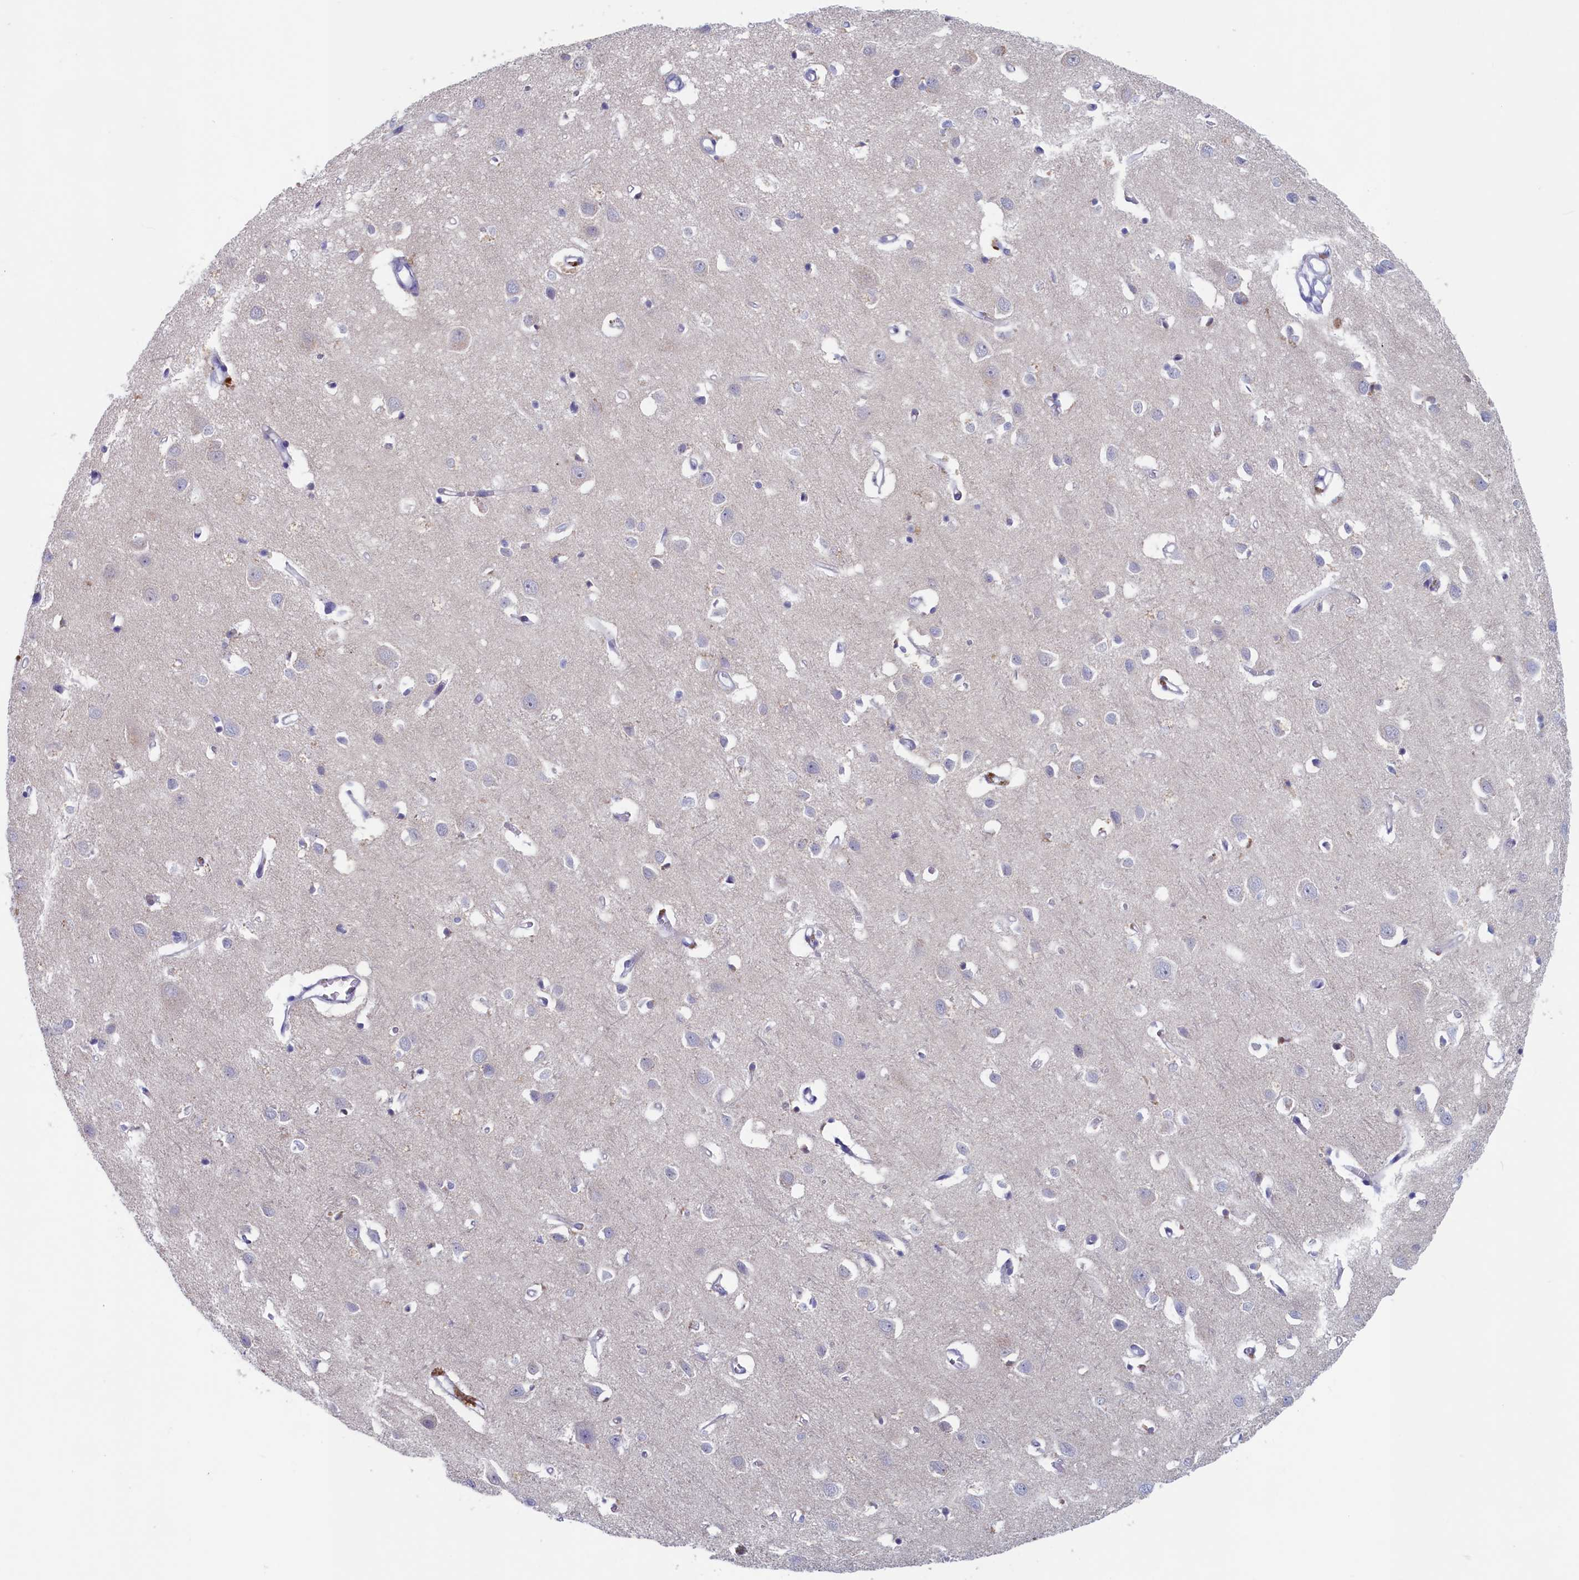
{"staining": {"intensity": "negative", "quantity": "none", "location": "none"}, "tissue": "cerebral cortex", "cell_type": "Endothelial cells", "image_type": "normal", "snomed": [{"axis": "morphology", "description": "Normal tissue, NOS"}, {"axis": "topography", "description": "Cerebral cortex"}], "caption": "High magnification brightfield microscopy of unremarkable cerebral cortex stained with DAB (brown) and counterstained with hematoxylin (blue): endothelial cells show no significant staining. Nuclei are stained in blue.", "gene": "WDR76", "patient": {"sex": "female", "age": 64}}